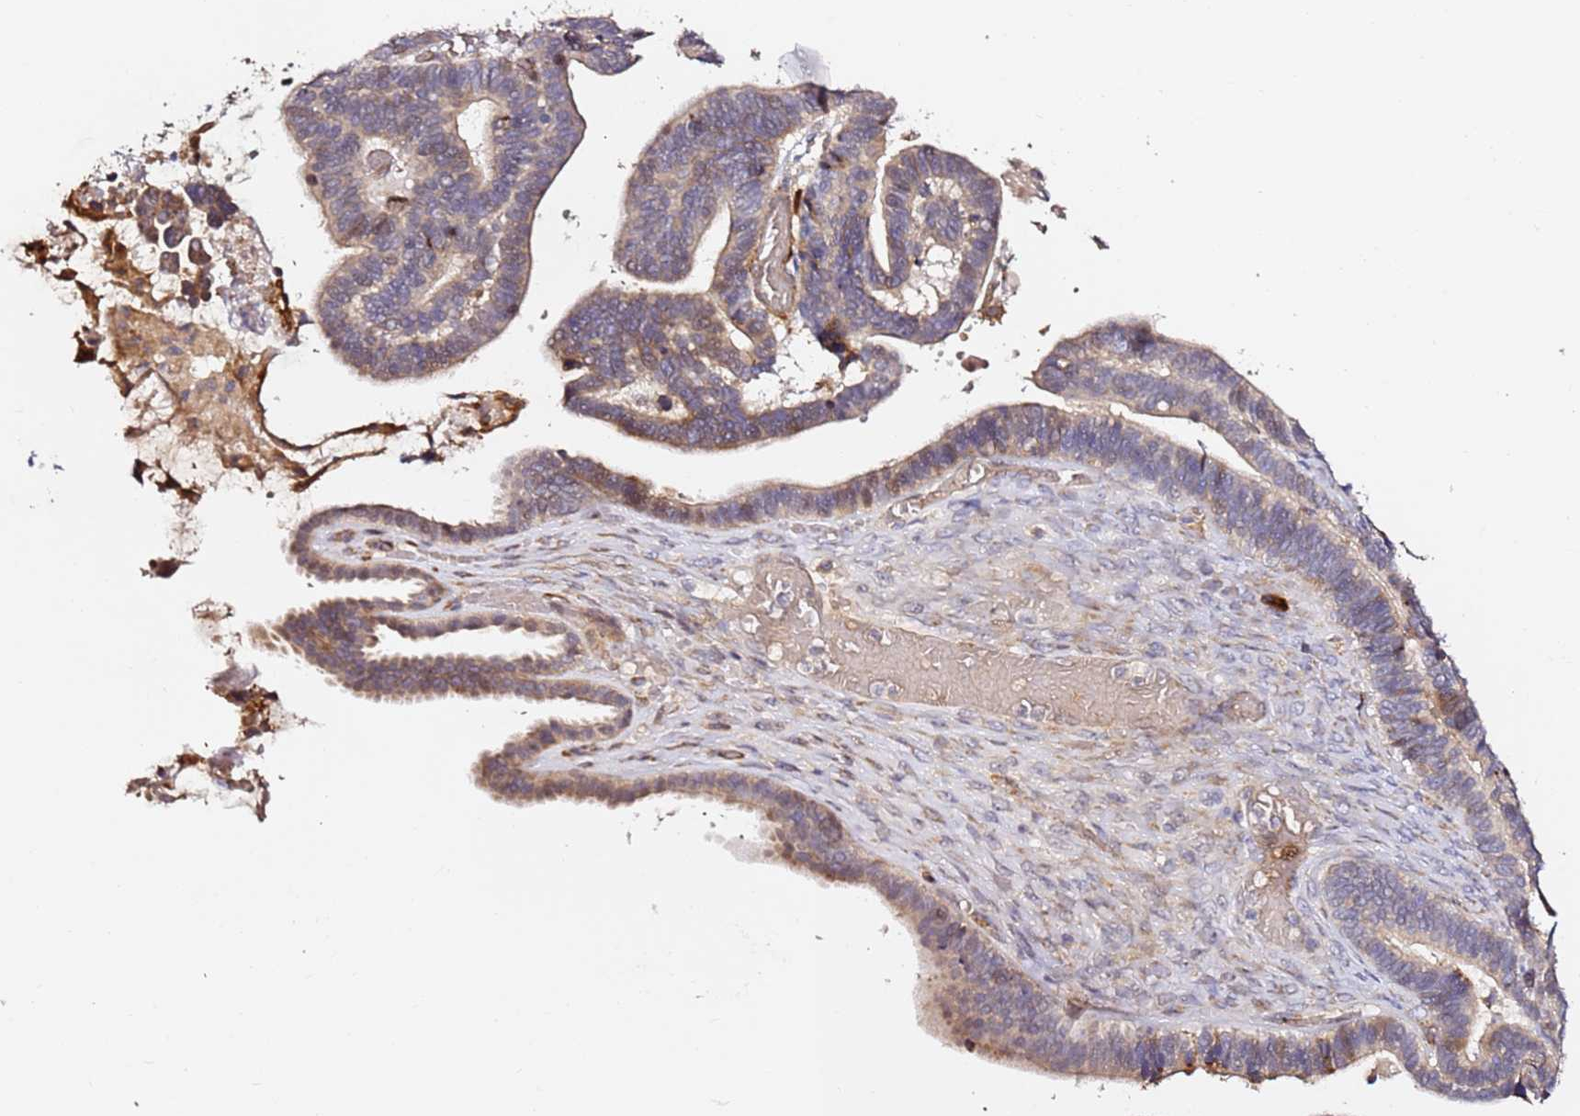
{"staining": {"intensity": "moderate", "quantity": "25%-75%", "location": "cytoplasmic/membranous"}, "tissue": "ovarian cancer", "cell_type": "Tumor cells", "image_type": "cancer", "snomed": [{"axis": "morphology", "description": "Cystadenocarcinoma, serous, NOS"}, {"axis": "topography", "description": "Ovary"}], "caption": "A medium amount of moderate cytoplasmic/membranous expression is identified in approximately 25%-75% of tumor cells in ovarian serous cystadenocarcinoma tissue.", "gene": "HSD17B7", "patient": {"sex": "female", "age": 56}}